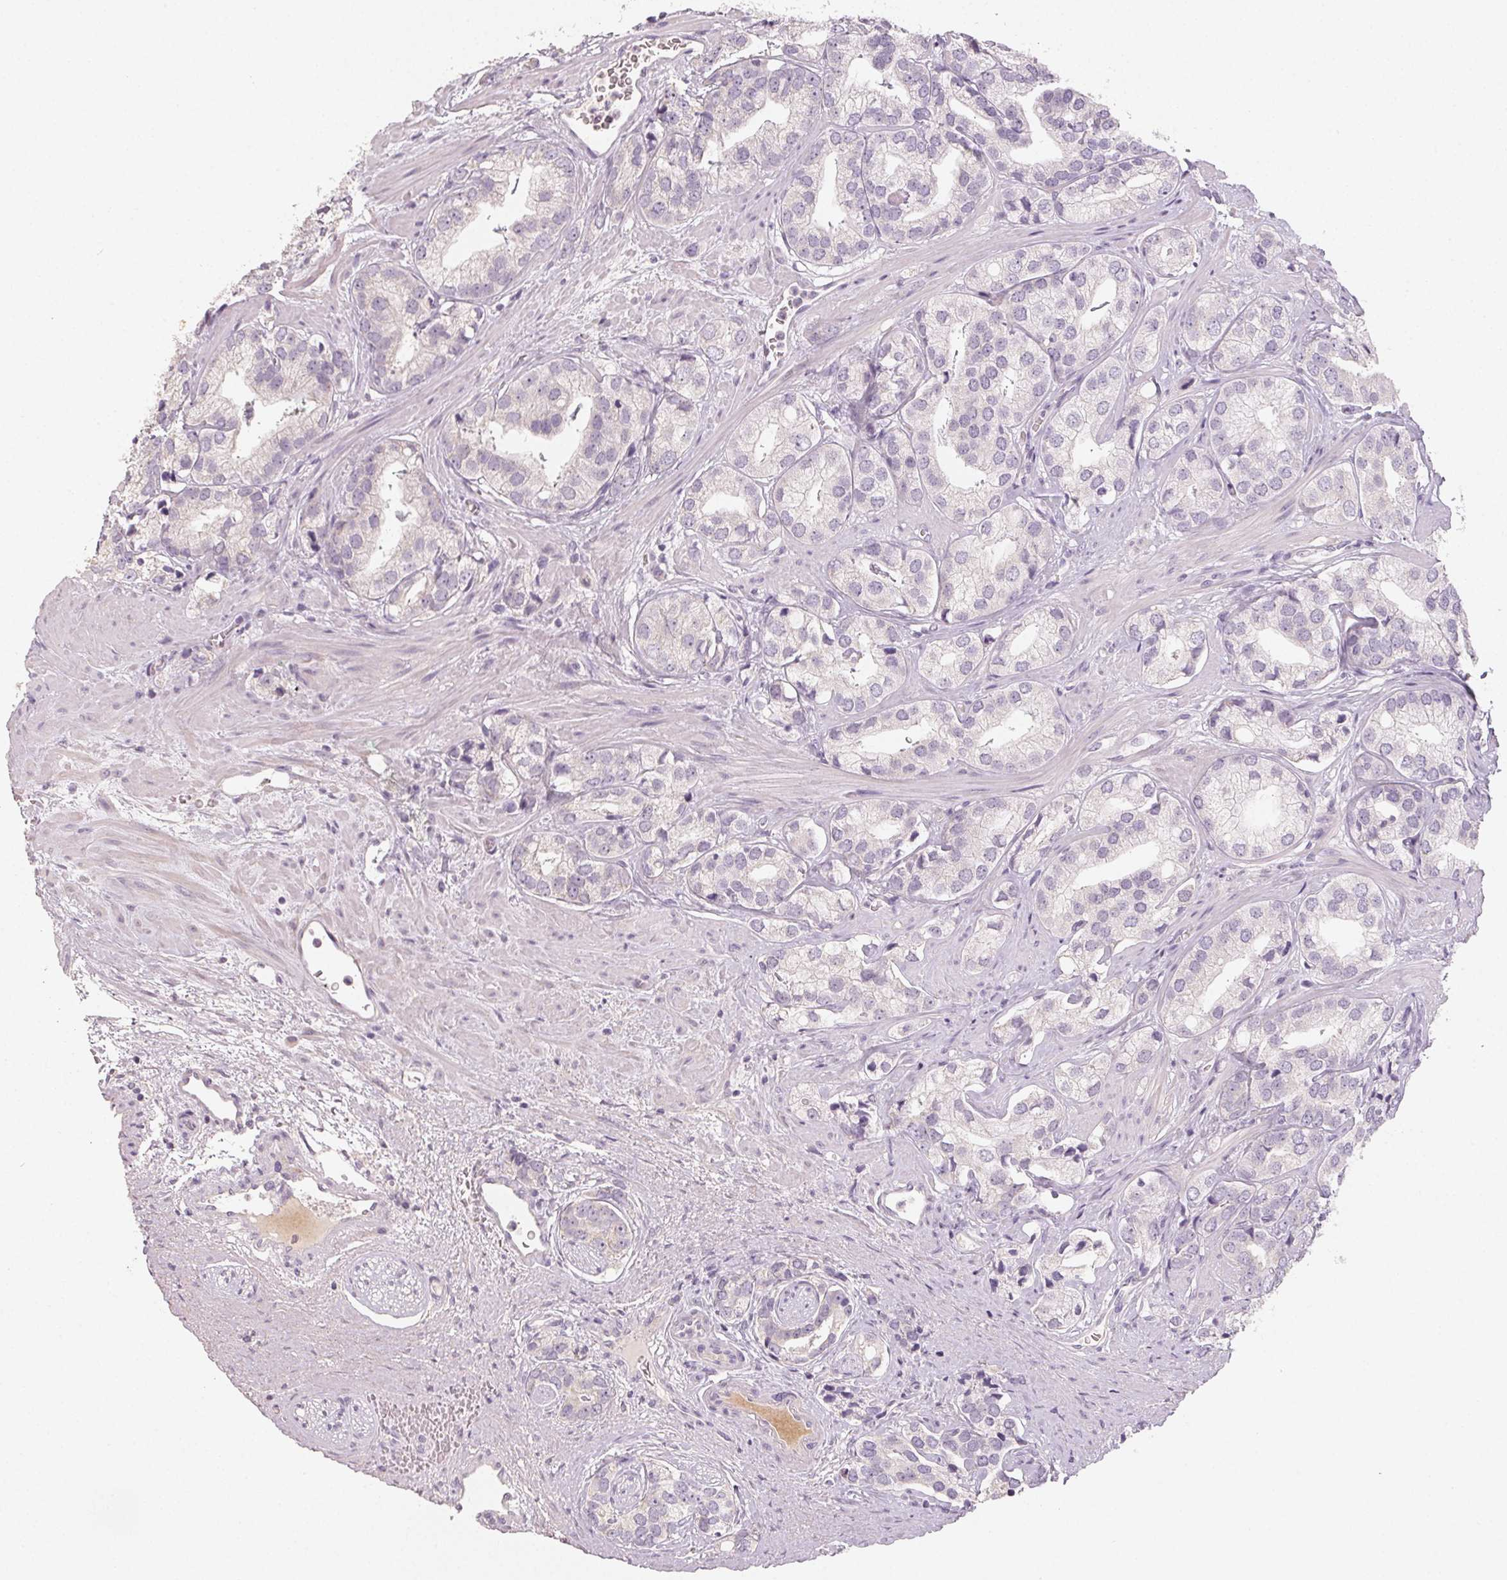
{"staining": {"intensity": "negative", "quantity": "none", "location": "none"}, "tissue": "prostate cancer", "cell_type": "Tumor cells", "image_type": "cancer", "snomed": [{"axis": "morphology", "description": "Adenocarcinoma, High grade"}, {"axis": "topography", "description": "Prostate"}], "caption": "High power microscopy image of an immunohistochemistry micrograph of prostate adenocarcinoma (high-grade), revealing no significant positivity in tumor cells.", "gene": "LVRN", "patient": {"sex": "male", "age": 58}}